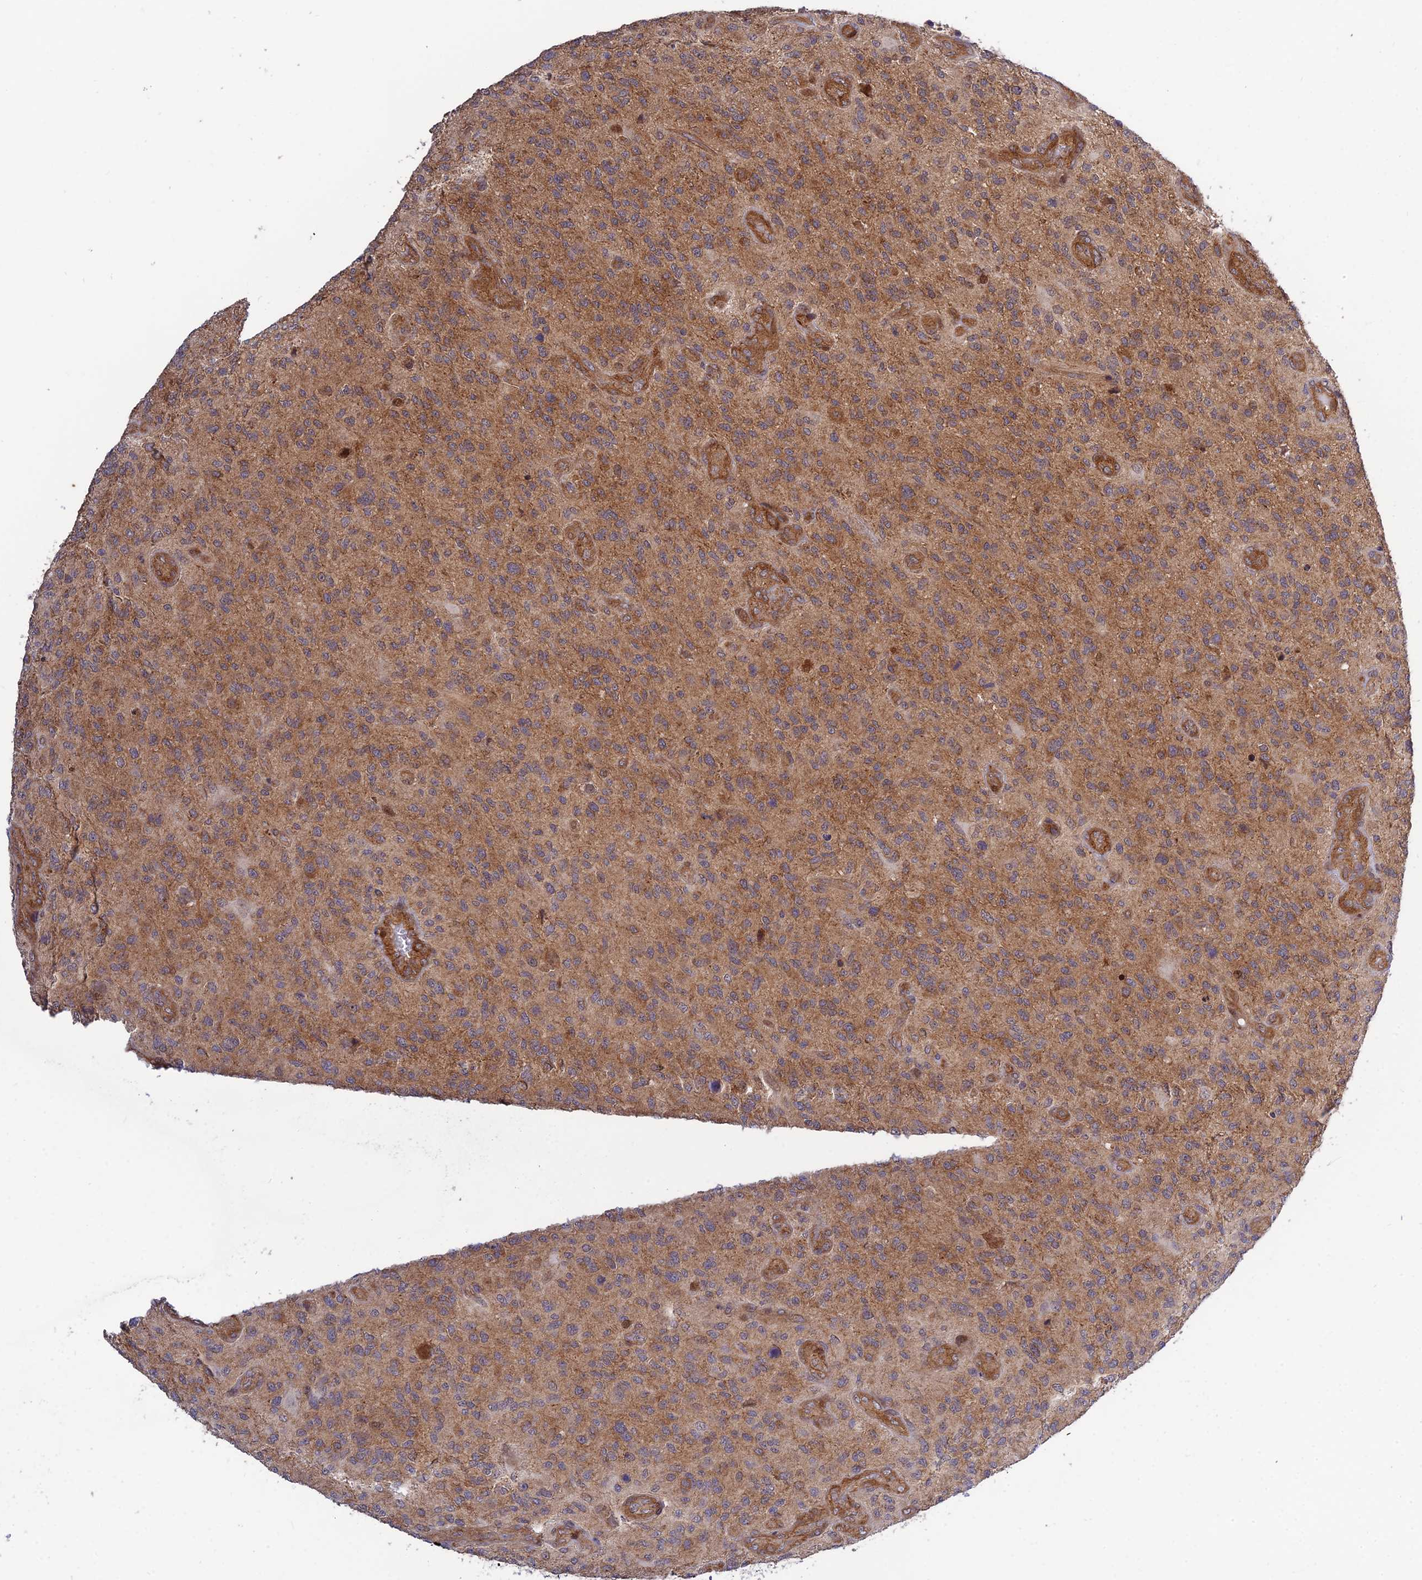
{"staining": {"intensity": "moderate", "quantity": ">75%", "location": "cytoplasmic/membranous"}, "tissue": "glioma", "cell_type": "Tumor cells", "image_type": "cancer", "snomed": [{"axis": "morphology", "description": "Glioma, malignant, High grade"}, {"axis": "topography", "description": "Brain"}], "caption": "A brown stain highlights moderate cytoplasmic/membranous staining of a protein in malignant high-grade glioma tumor cells. (DAB IHC, brown staining for protein, blue staining for nuclei).", "gene": "PLEKHG2", "patient": {"sex": "male", "age": 47}}